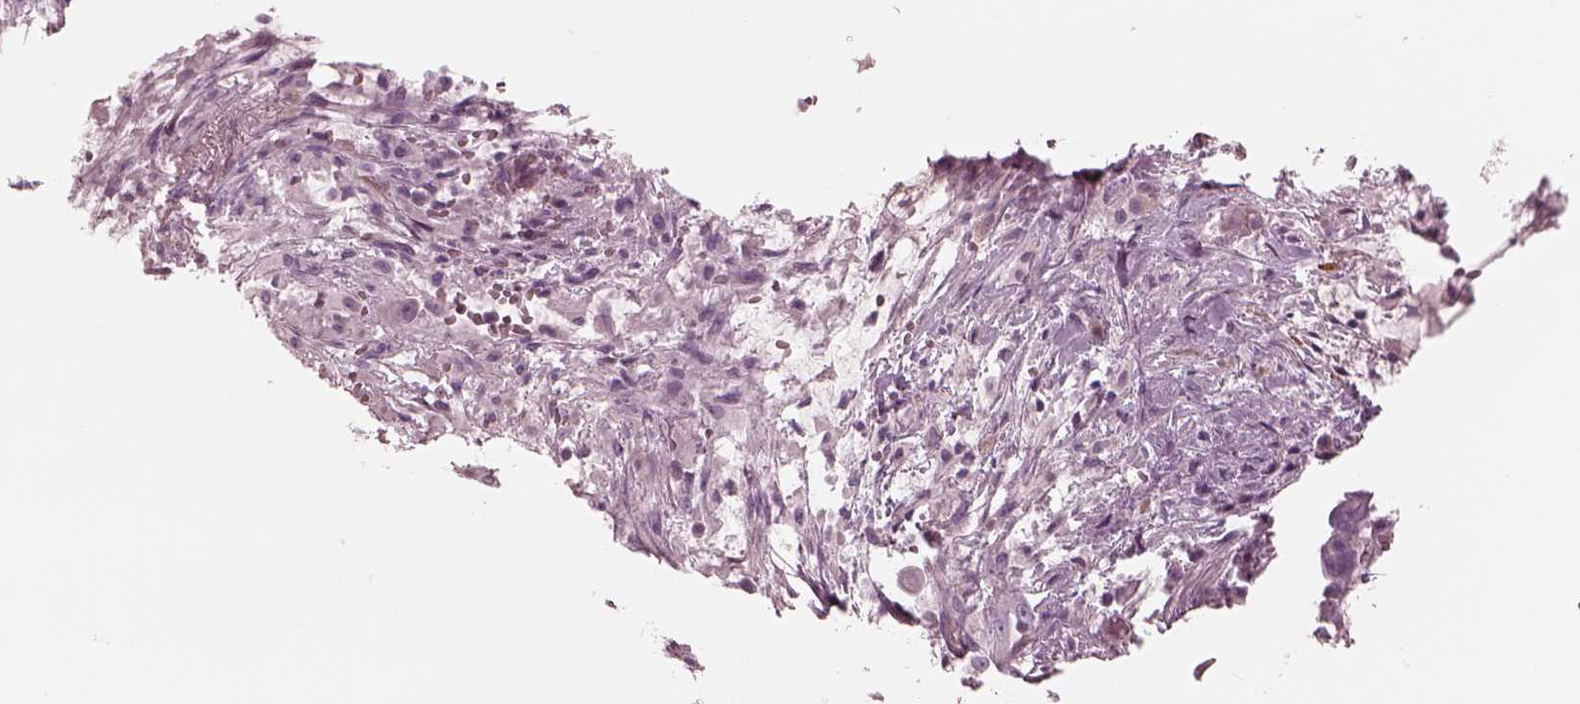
{"staining": {"intensity": "negative", "quantity": "none", "location": "none"}, "tissue": "pancreatic cancer", "cell_type": "Tumor cells", "image_type": "cancer", "snomed": [{"axis": "morphology", "description": "Adenocarcinoma, NOS"}, {"axis": "topography", "description": "Pancreas"}], "caption": "Pancreatic adenocarcinoma stained for a protein using IHC demonstrates no positivity tumor cells.", "gene": "CADM2", "patient": {"sex": "male", "age": 61}}